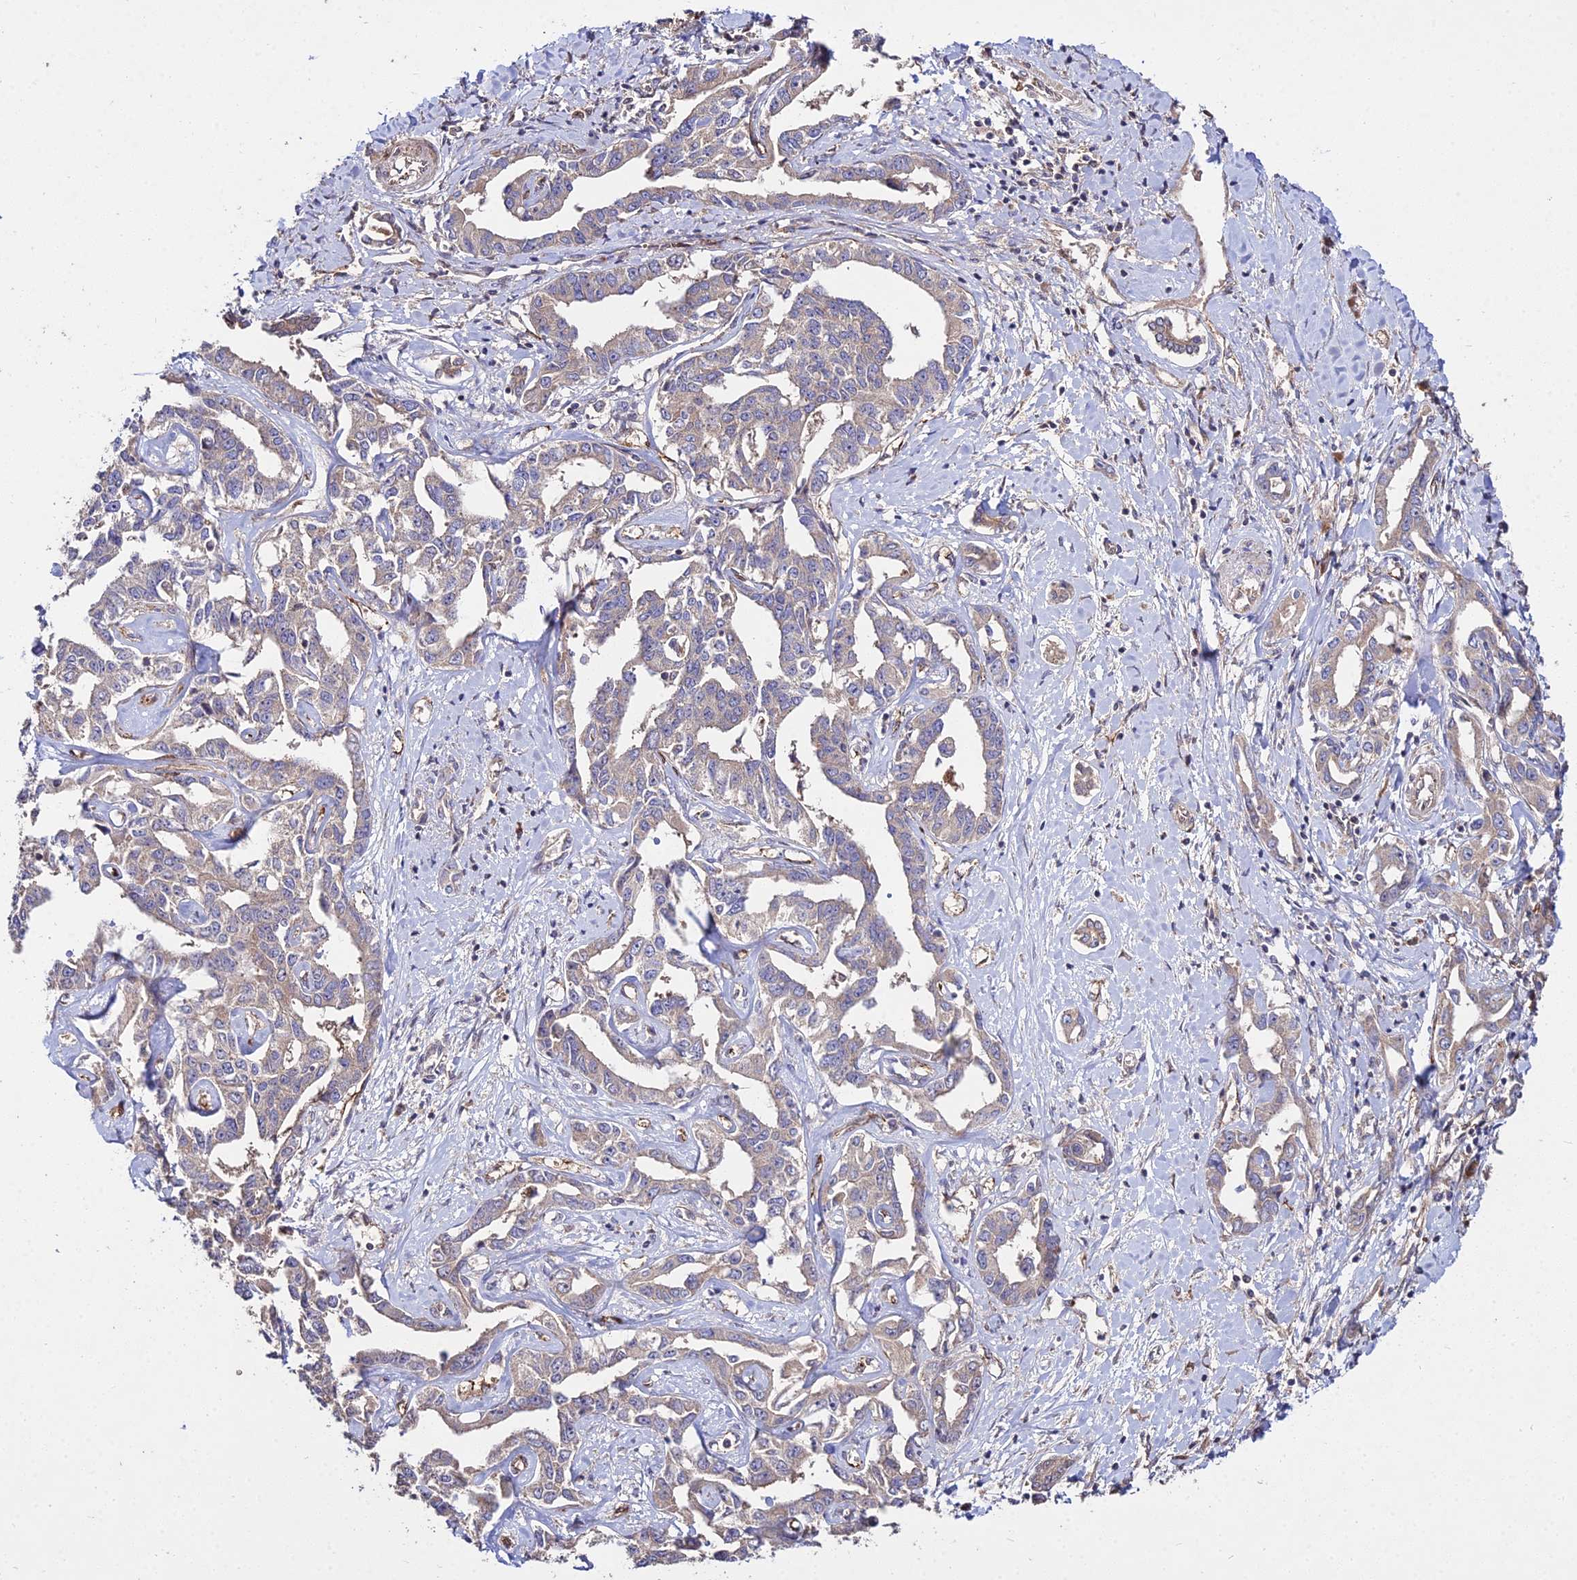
{"staining": {"intensity": "weak", "quantity": "25%-75%", "location": "cytoplasmic/membranous"}, "tissue": "liver cancer", "cell_type": "Tumor cells", "image_type": "cancer", "snomed": [{"axis": "morphology", "description": "Cholangiocarcinoma"}, {"axis": "topography", "description": "Liver"}], "caption": "High-magnification brightfield microscopy of liver cancer (cholangiocarcinoma) stained with DAB (3,3'-diaminobenzidine) (brown) and counterstained with hematoxylin (blue). tumor cells exhibit weak cytoplasmic/membranous staining is present in about25%-75% of cells. The staining was performed using DAB (3,3'-diaminobenzidine) to visualize the protein expression in brown, while the nuclei were stained in blue with hematoxylin (Magnification: 20x).", "gene": "GRTP1", "patient": {"sex": "male", "age": 59}}